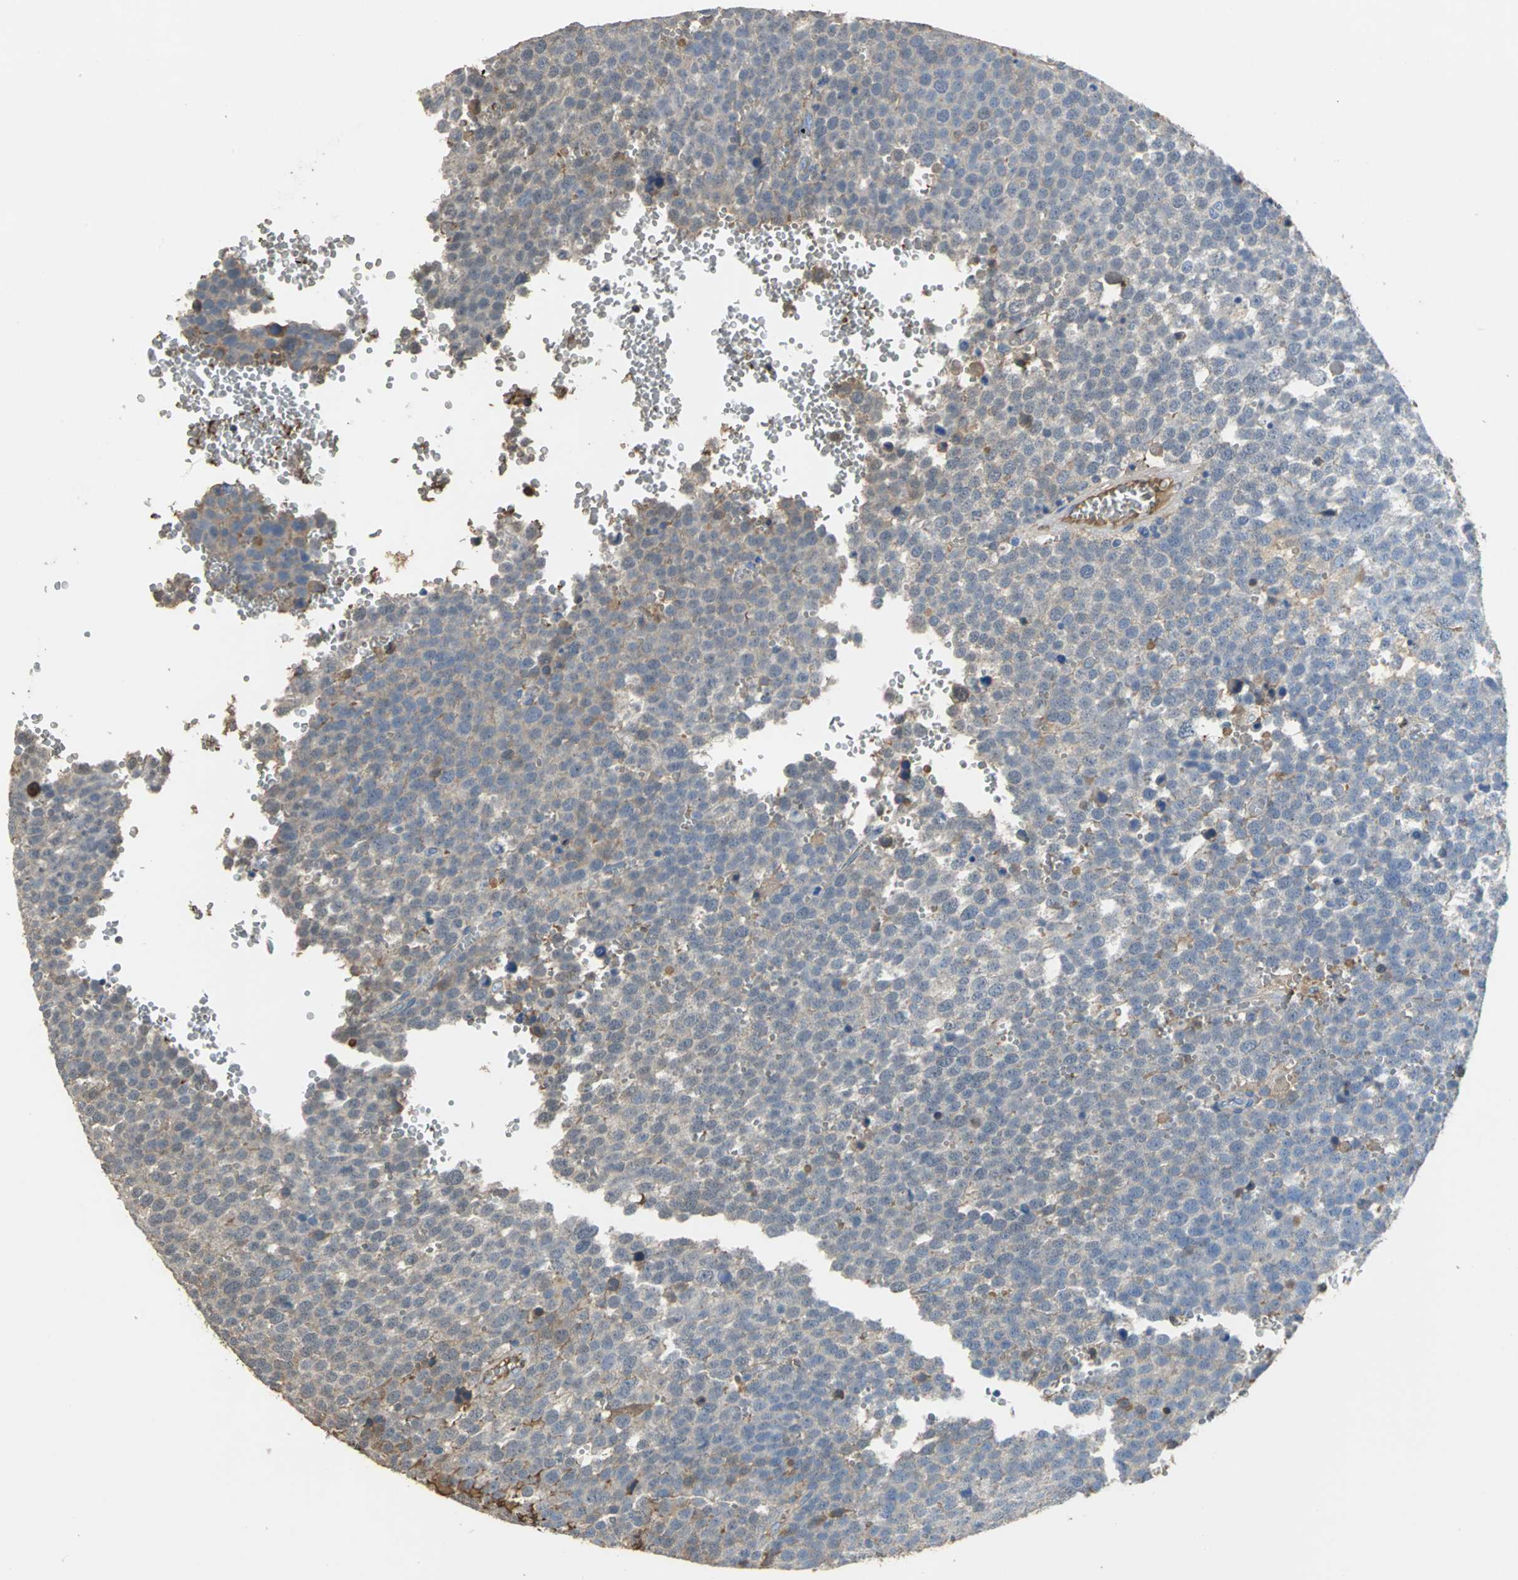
{"staining": {"intensity": "moderate", "quantity": ">75%", "location": "cytoplasmic/membranous"}, "tissue": "testis cancer", "cell_type": "Tumor cells", "image_type": "cancer", "snomed": [{"axis": "morphology", "description": "Seminoma, NOS"}, {"axis": "topography", "description": "Testis"}], "caption": "Brown immunohistochemical staining in human testis cancer demonstrates moderate cytoplasmic/membranous staining in approximately >75% of tumor cells.", "gene": "GYG2", "patient": {"sex": "male", "age": 71}}